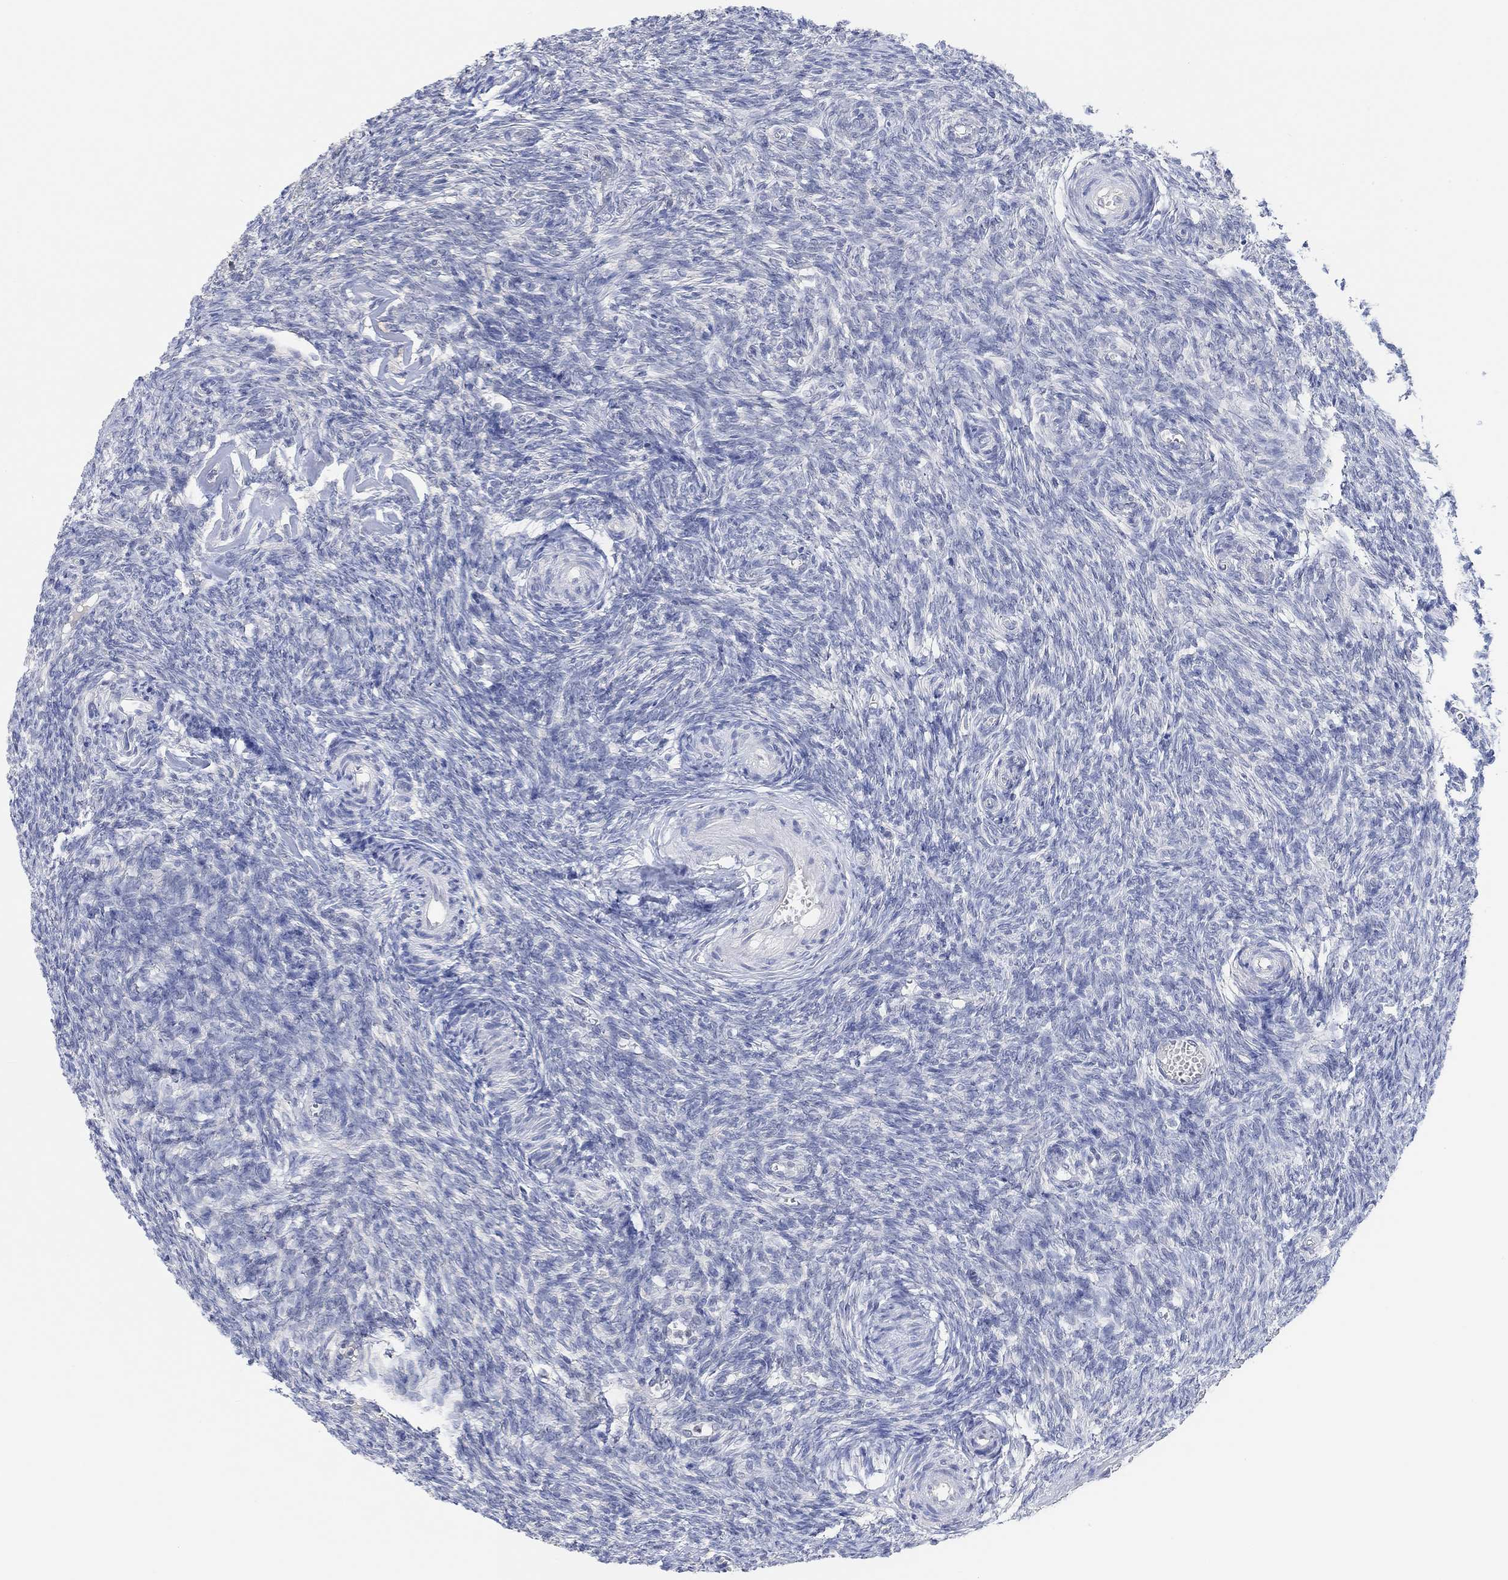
{"staining": {"intensity": "negative", "quantity": "none", "location": "none"}, "tissue": "ovary", "cell_type": "Follicle cells", "image_type": "normal", "snomed": [{"axis": "morphology", "description": "Normal tissue, NOS"}, {"axis": "topography", "description": "Ovary"}], "caption": "DAB (3,3'-diaminobenzidine) immunohistochemical staining of normal ovary displays no significant staining in follicle cells. (DAB (3,3'-diaminobenzidine) immunohistochemistry with hematoxylin counter stain).", "gene": "MUC1", "patient": {"sex": "female", "age": 43}}